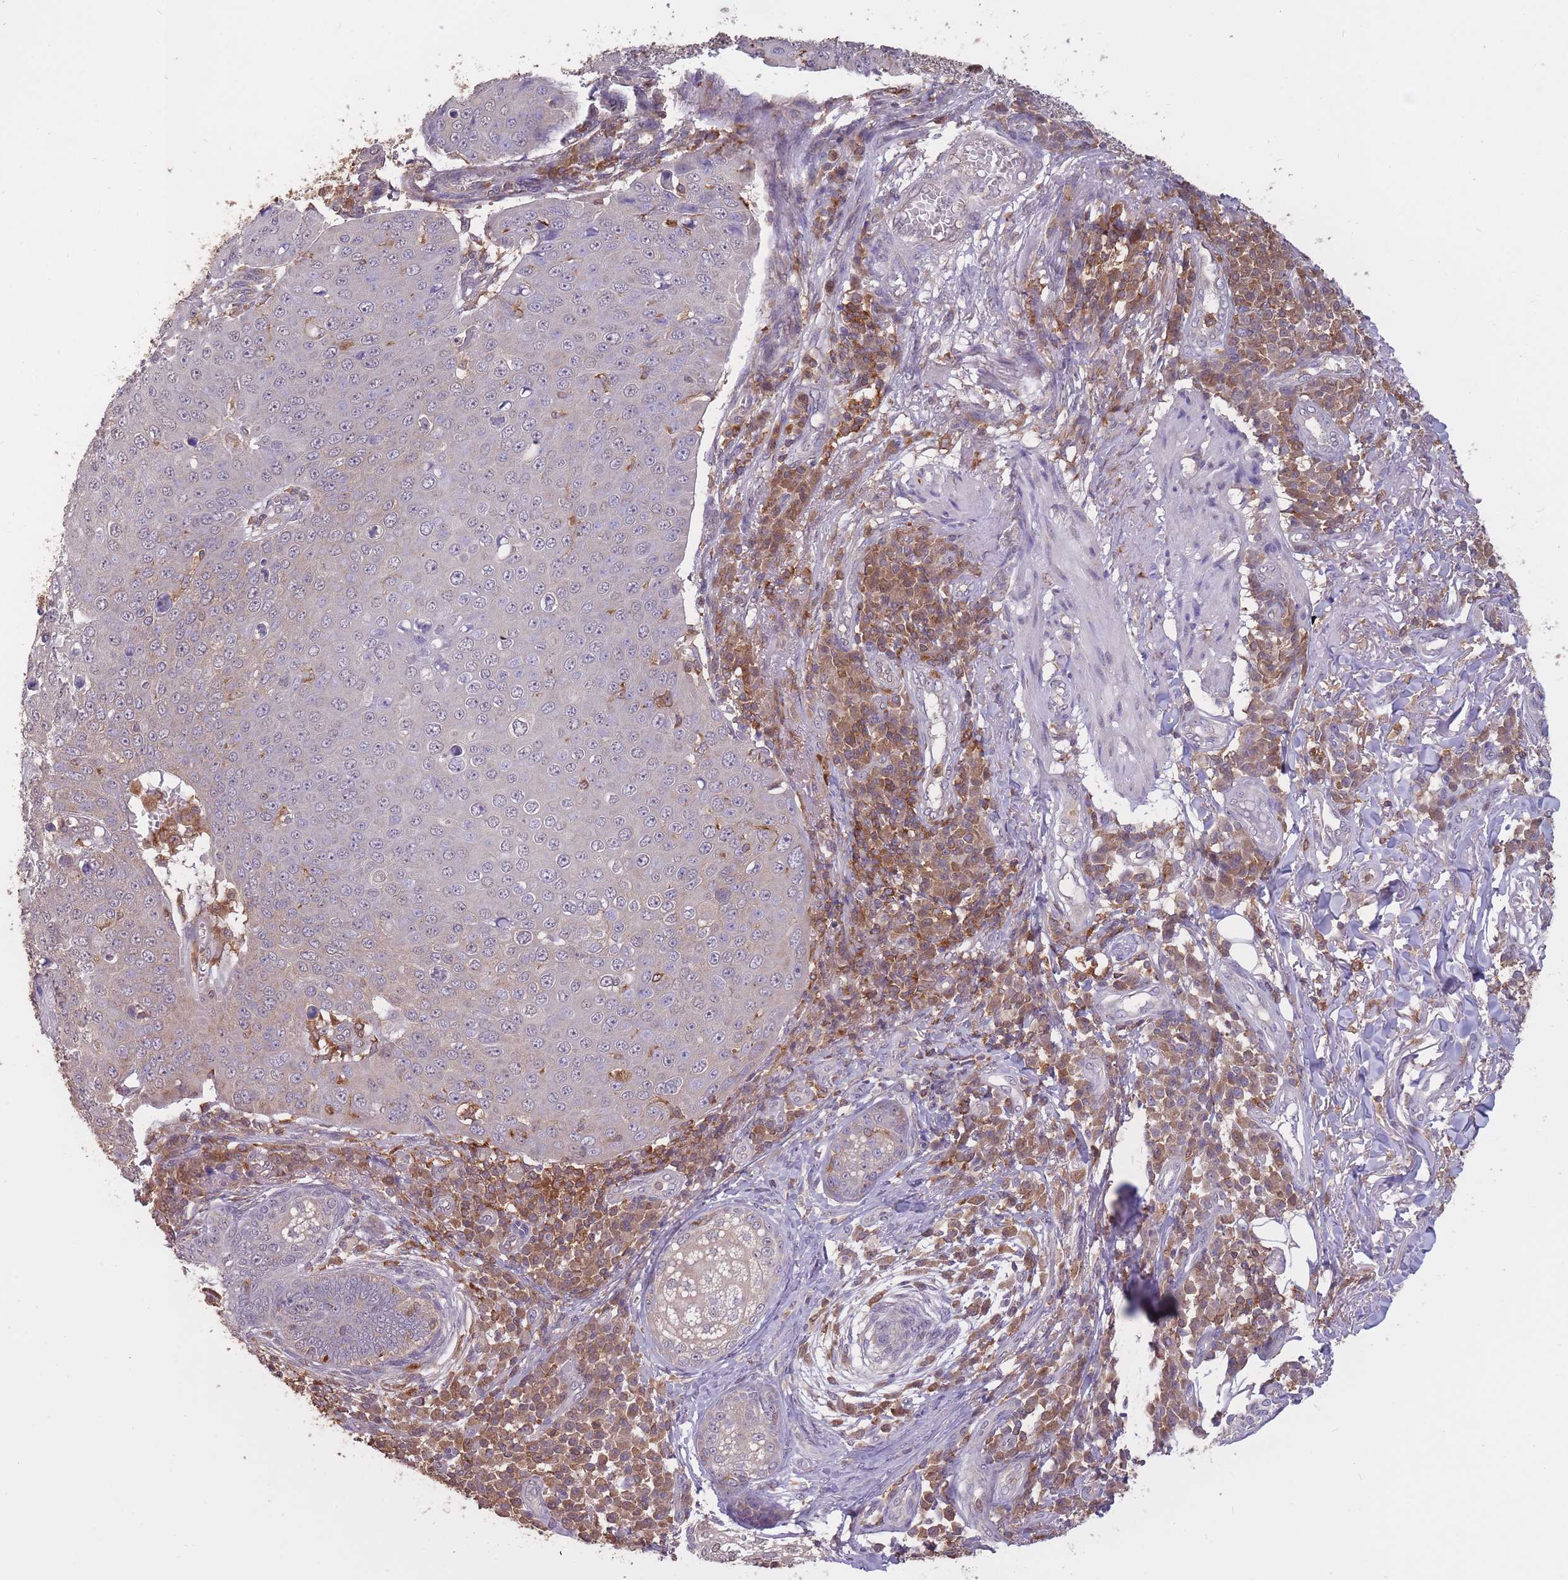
{"staining": {"intensity": "negative", "quantity": "none", "location": "none"}, "tissue": "skin cancer", "cell_type": "Tumor cells", "image_type": "cancer", "snomed": [{"axis": "morphology", "description": "Squamous cell carcinoma, NOS"}, {"axis": "topography", "description": "Skin"}], "caption": "DAB immunohistochemical staining of human skin cancer (squamous cell carcinoma) demonstrates no significant staining in tumor cells.", "gene": "GMIP", "patient": {"sex": "male", "age": 71}}